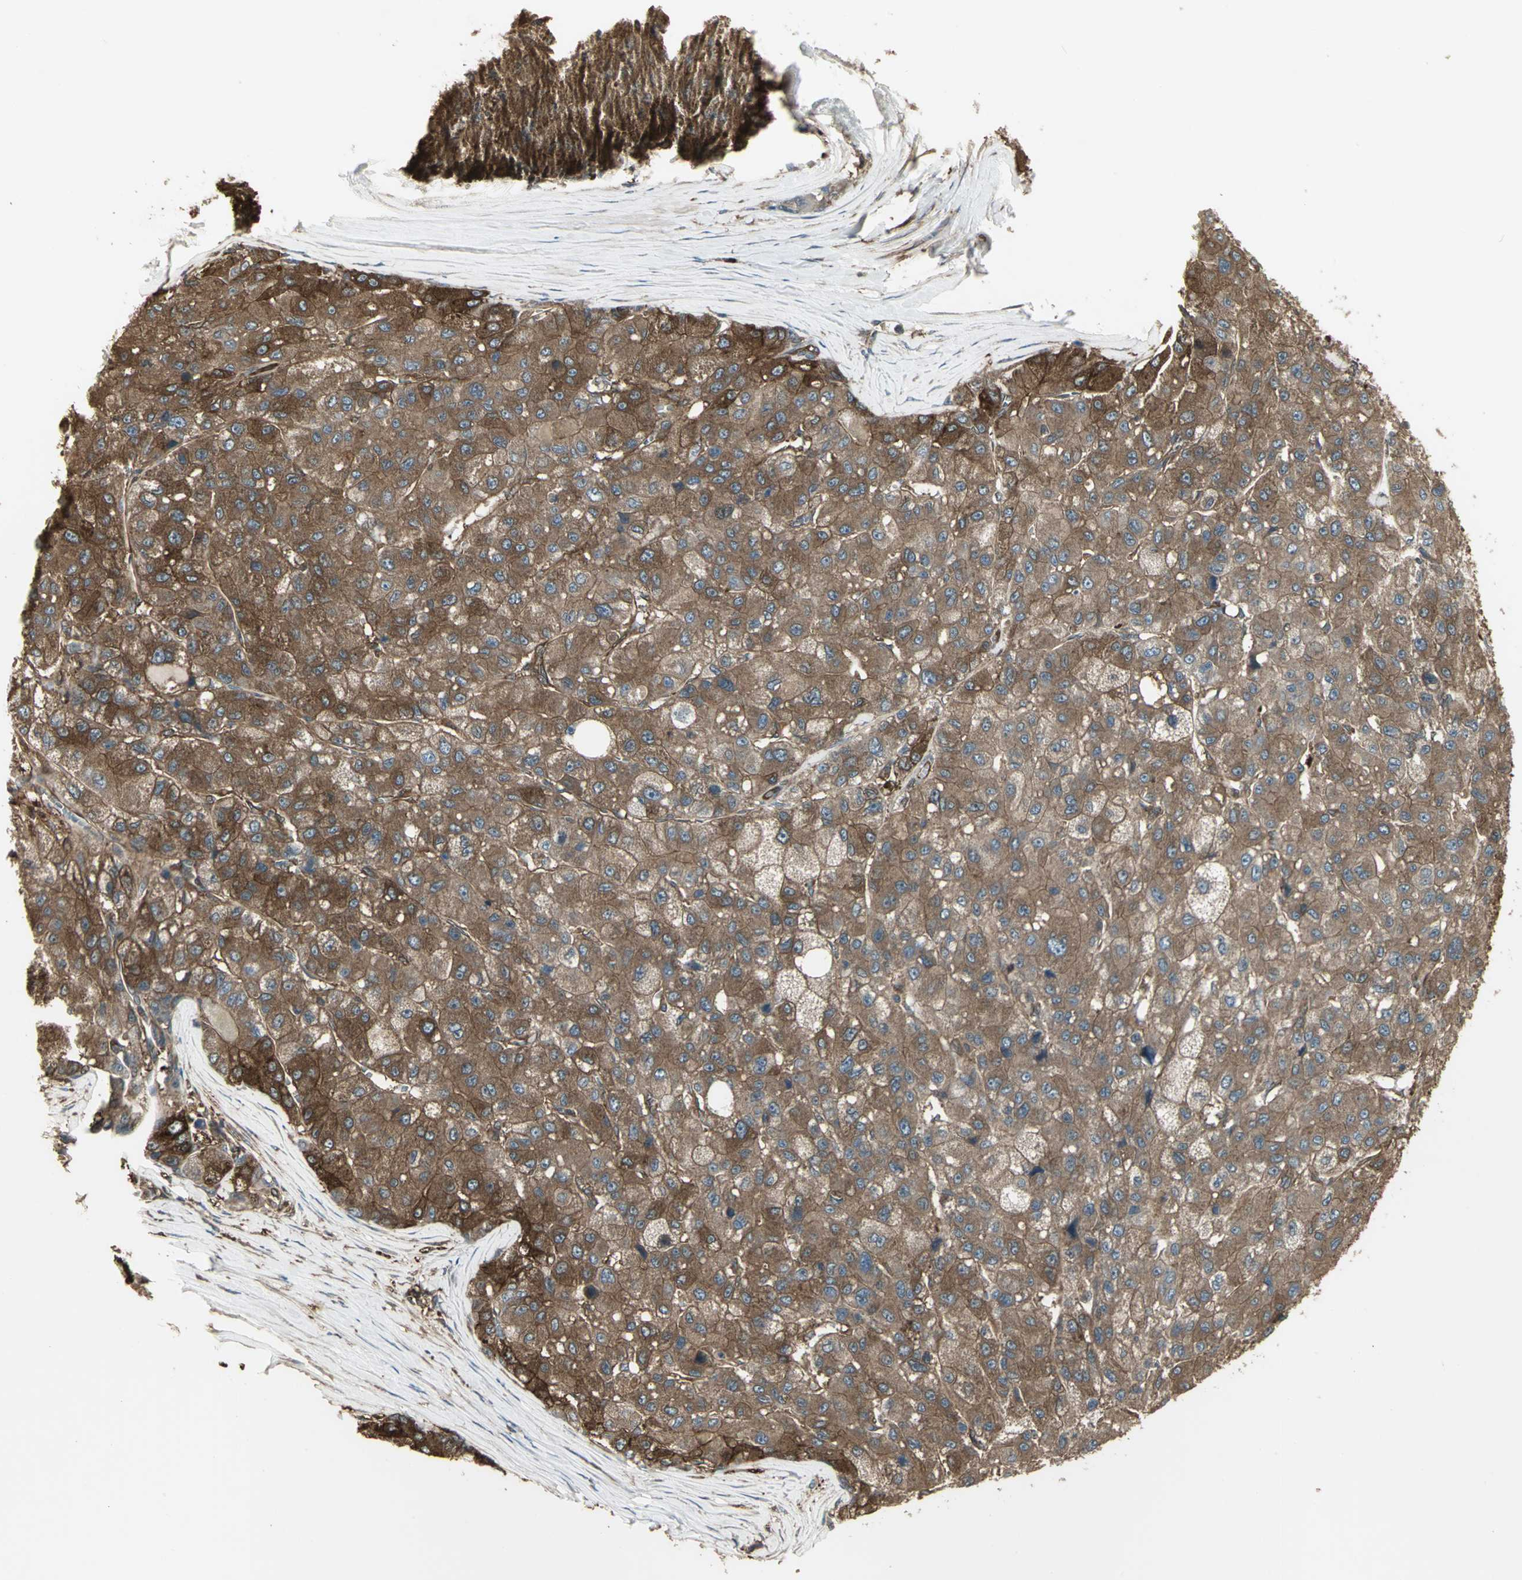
{"staining": {"intensity": "strong", "quantity": ">75%", "location": "cytoplasmic/membranous"}, "tissue": "liver cancer", "cell_type": "Tumor cells", "image_type": "cancer", "snomed": [{"axis": "morphology", "description": "Carcinoma, Hepatocellular, NOS"}, {"axis": "topography", "description": "Liver"}], "caption": "Protein staining shows strong cytoplasmic/membranous positivity in approximately >75% of tumor cells in liver hepatocellular carcinoma.", "gene": "PRXL2B", "patient": {"sex": "male", "age": 80}}